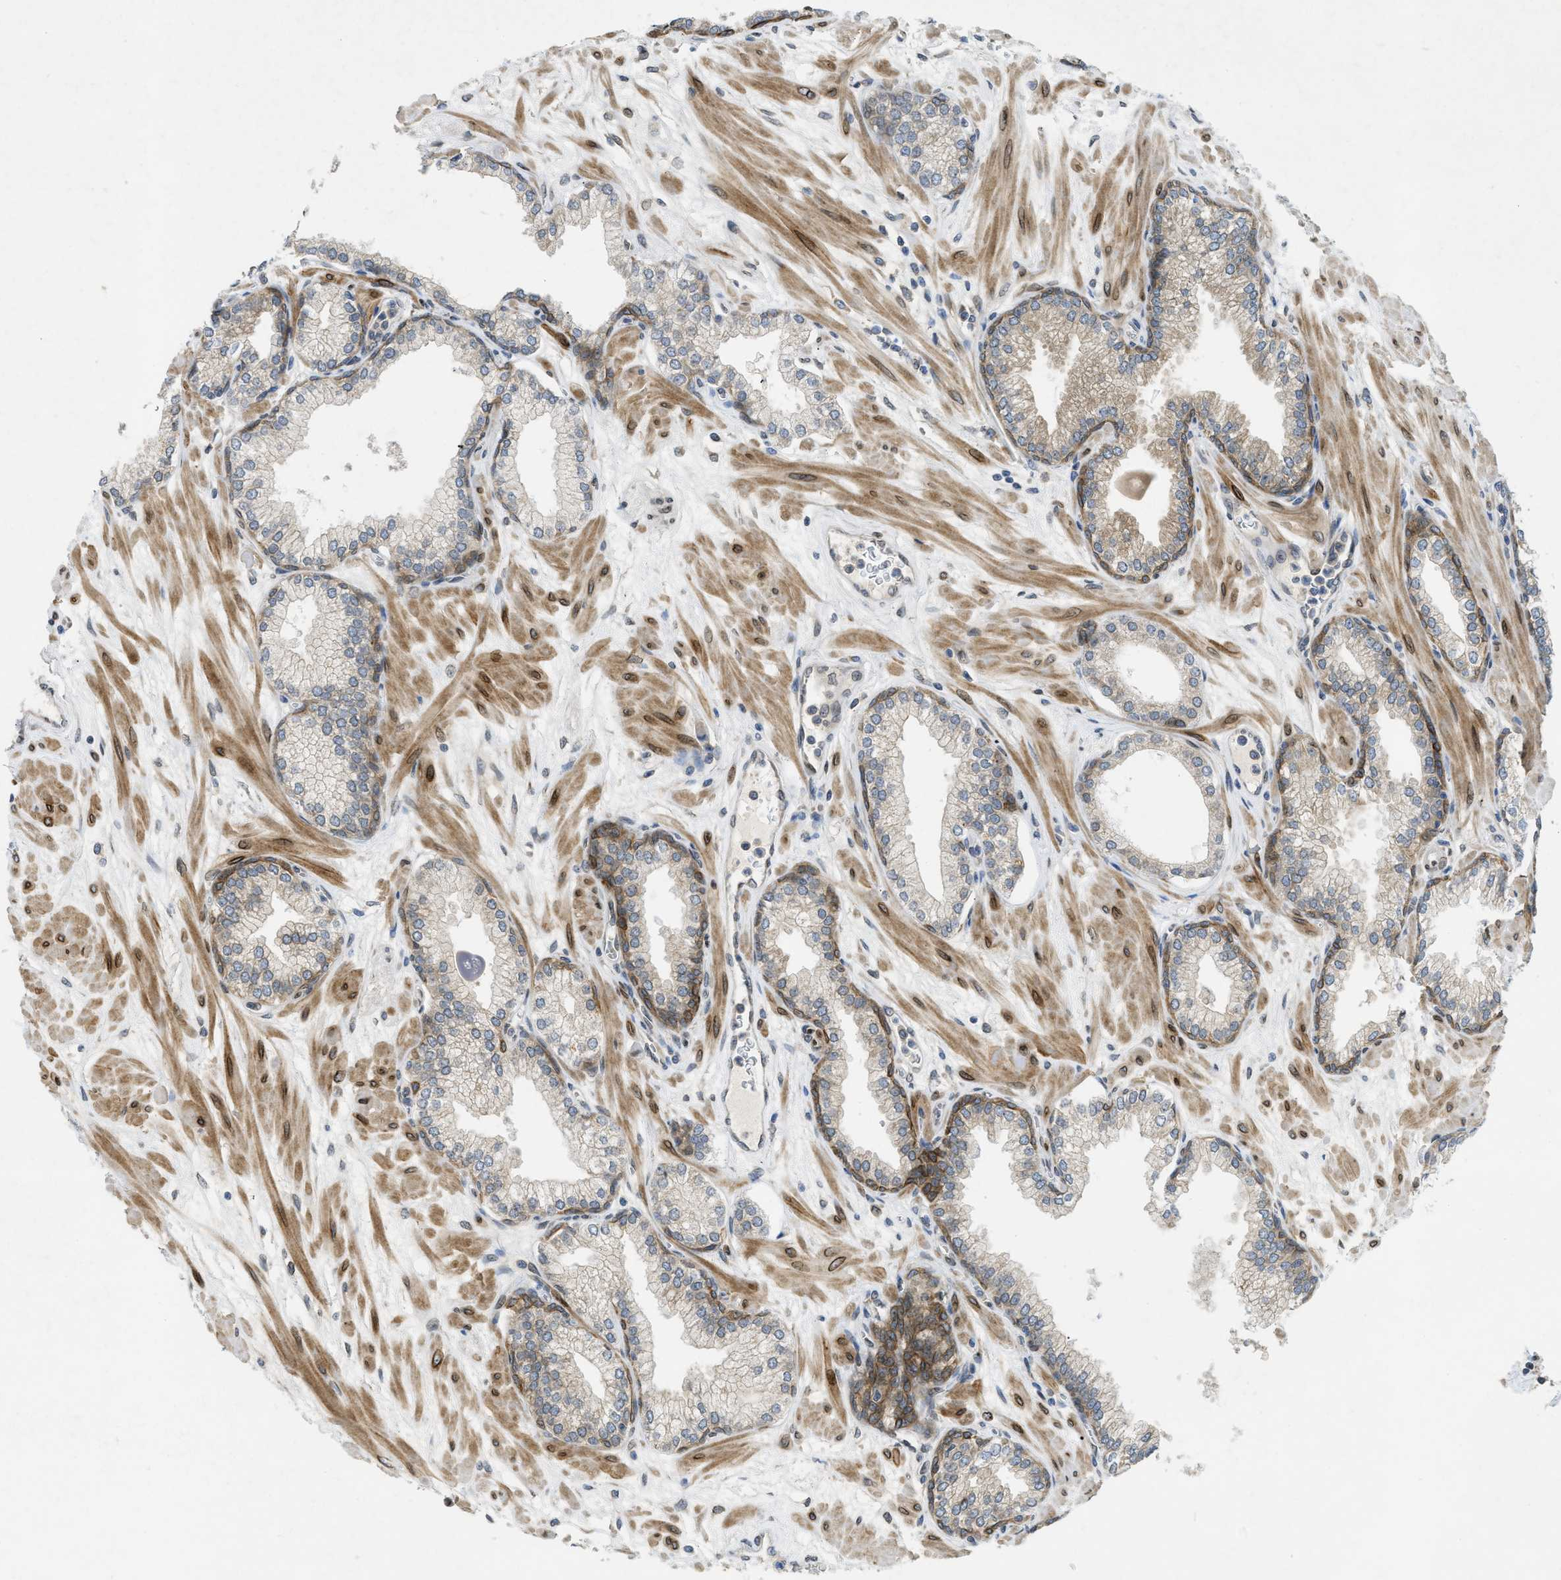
{"staining": {"intensity": "moderate", "quantity": "25%-75%", "location": "cytoplasmic/membranous"}, "tissue": "prostate", "cell_type": "Glandular cells", "image_type": "normal", "snomed": [{"axis": "morphology", "description": "Normal tissue, NOS"}, {"axis": "morphology", "description": "Urothelial carcinoma, Low grade"}, {"axis": "topography", "description": "Urinary bladder"}, {"axis": "topography", "description": "Prostate"}], "caption": "Brown immunohistochemical staining in unremarkable human prostate displays moderate cytoplasmic/membranous expression in approximately 25%-75% of glandular cells. (DAB (3,3'-diaminobenzidine) IHC, brown staining for protein, blue staining for nuclei).", "gene": "EIF2AK3", "patient": {"sex": "male", "age": 60}}